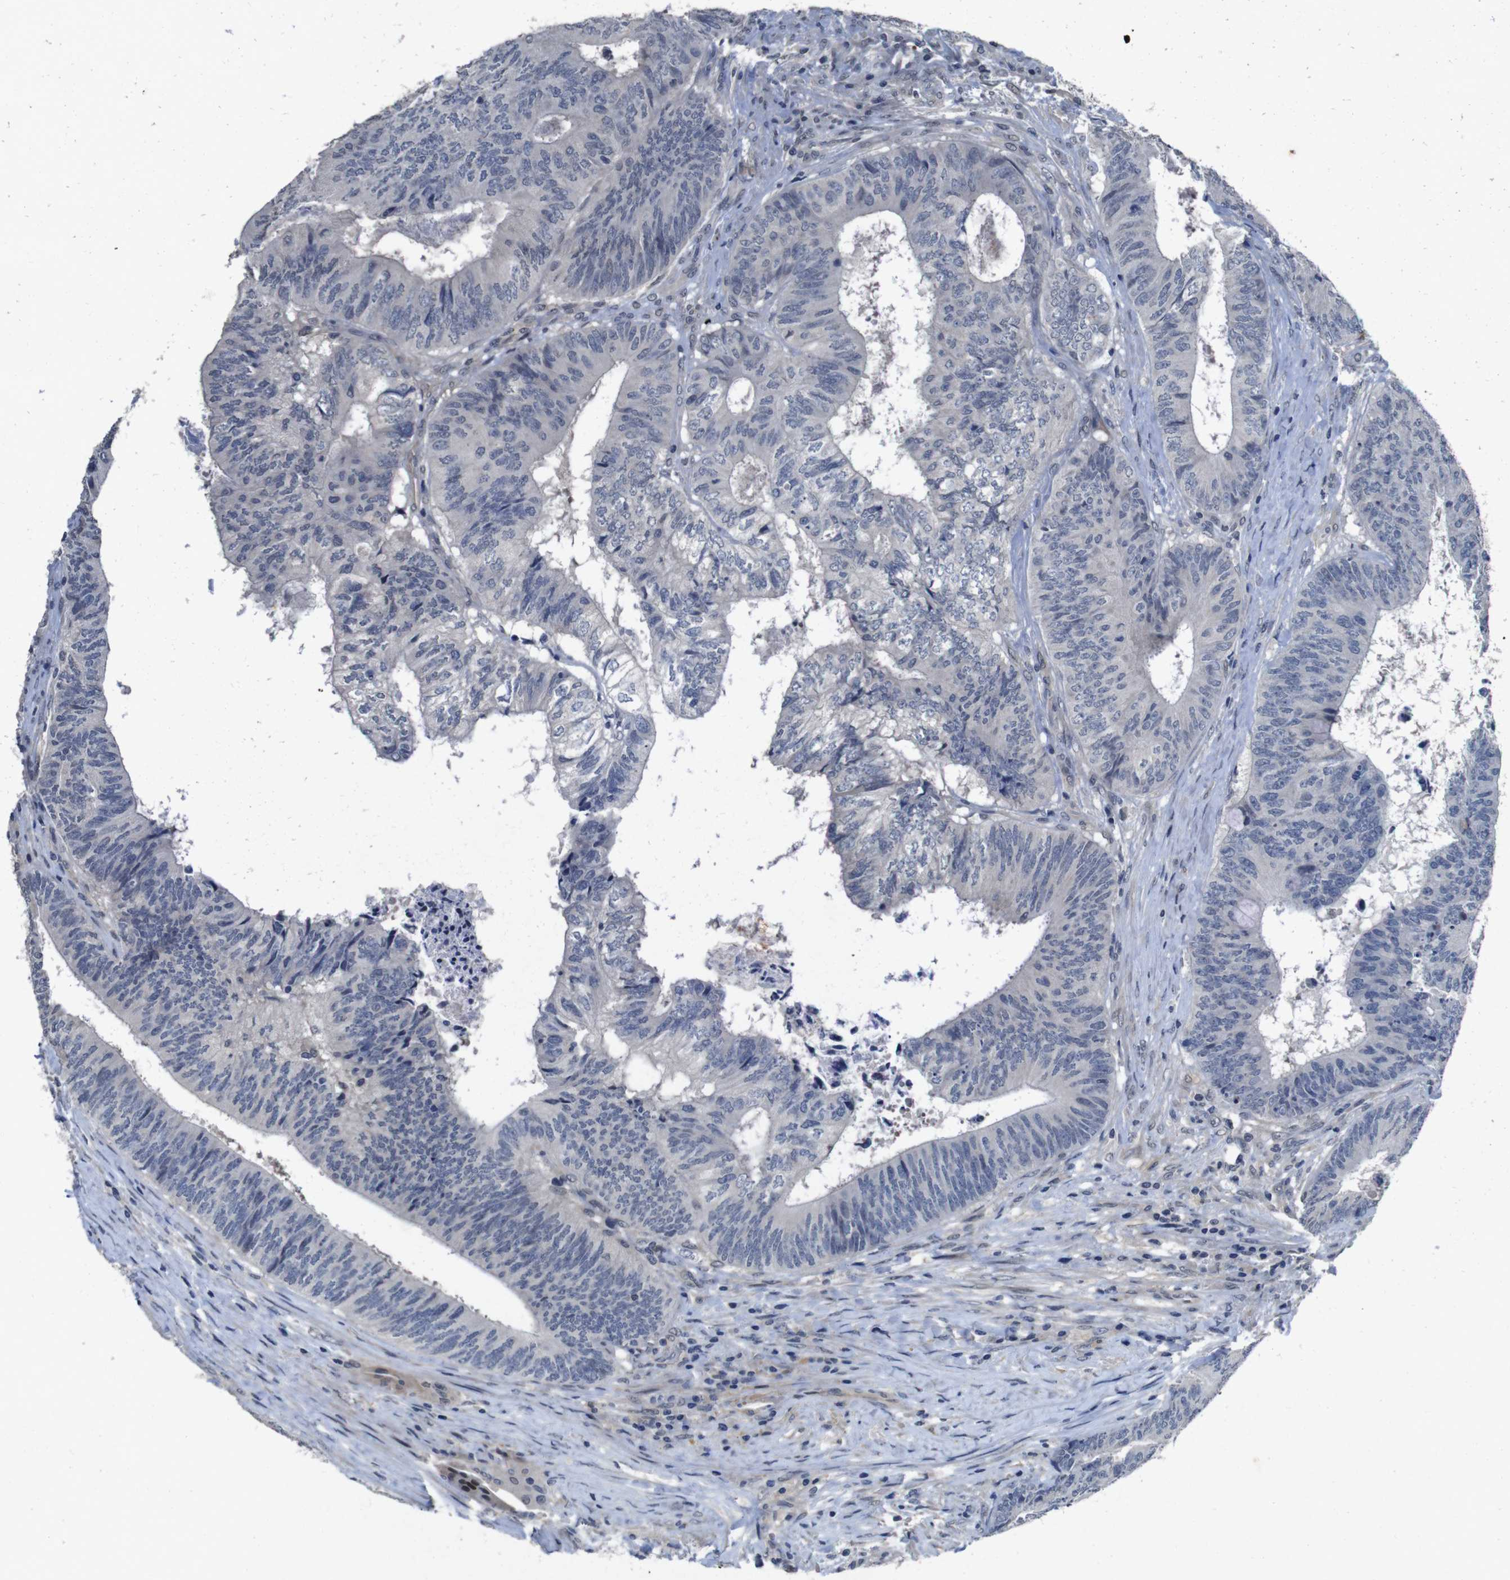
{"staining": {"intensity": "negative", "quantity": "none", "location": "none"}, "tissue": "colorectal cancer", "cell_type": "Tumor cells", "image_type": "cancer", "snomed": [{"axis": "morphology", "description": "Adenocarcinoma, NOS"}, {"axis": "topography", "description": "Rectum"}], "caption": "Immunohistochemistry image of neoplastic tissue: colorectal cancer stained with DAB (3,3'-diaminobenzidine) reveals no significant protein positivity in tumor cells.", "gene": "AKT3", "patient": {"sex": "male", "age": 72}}